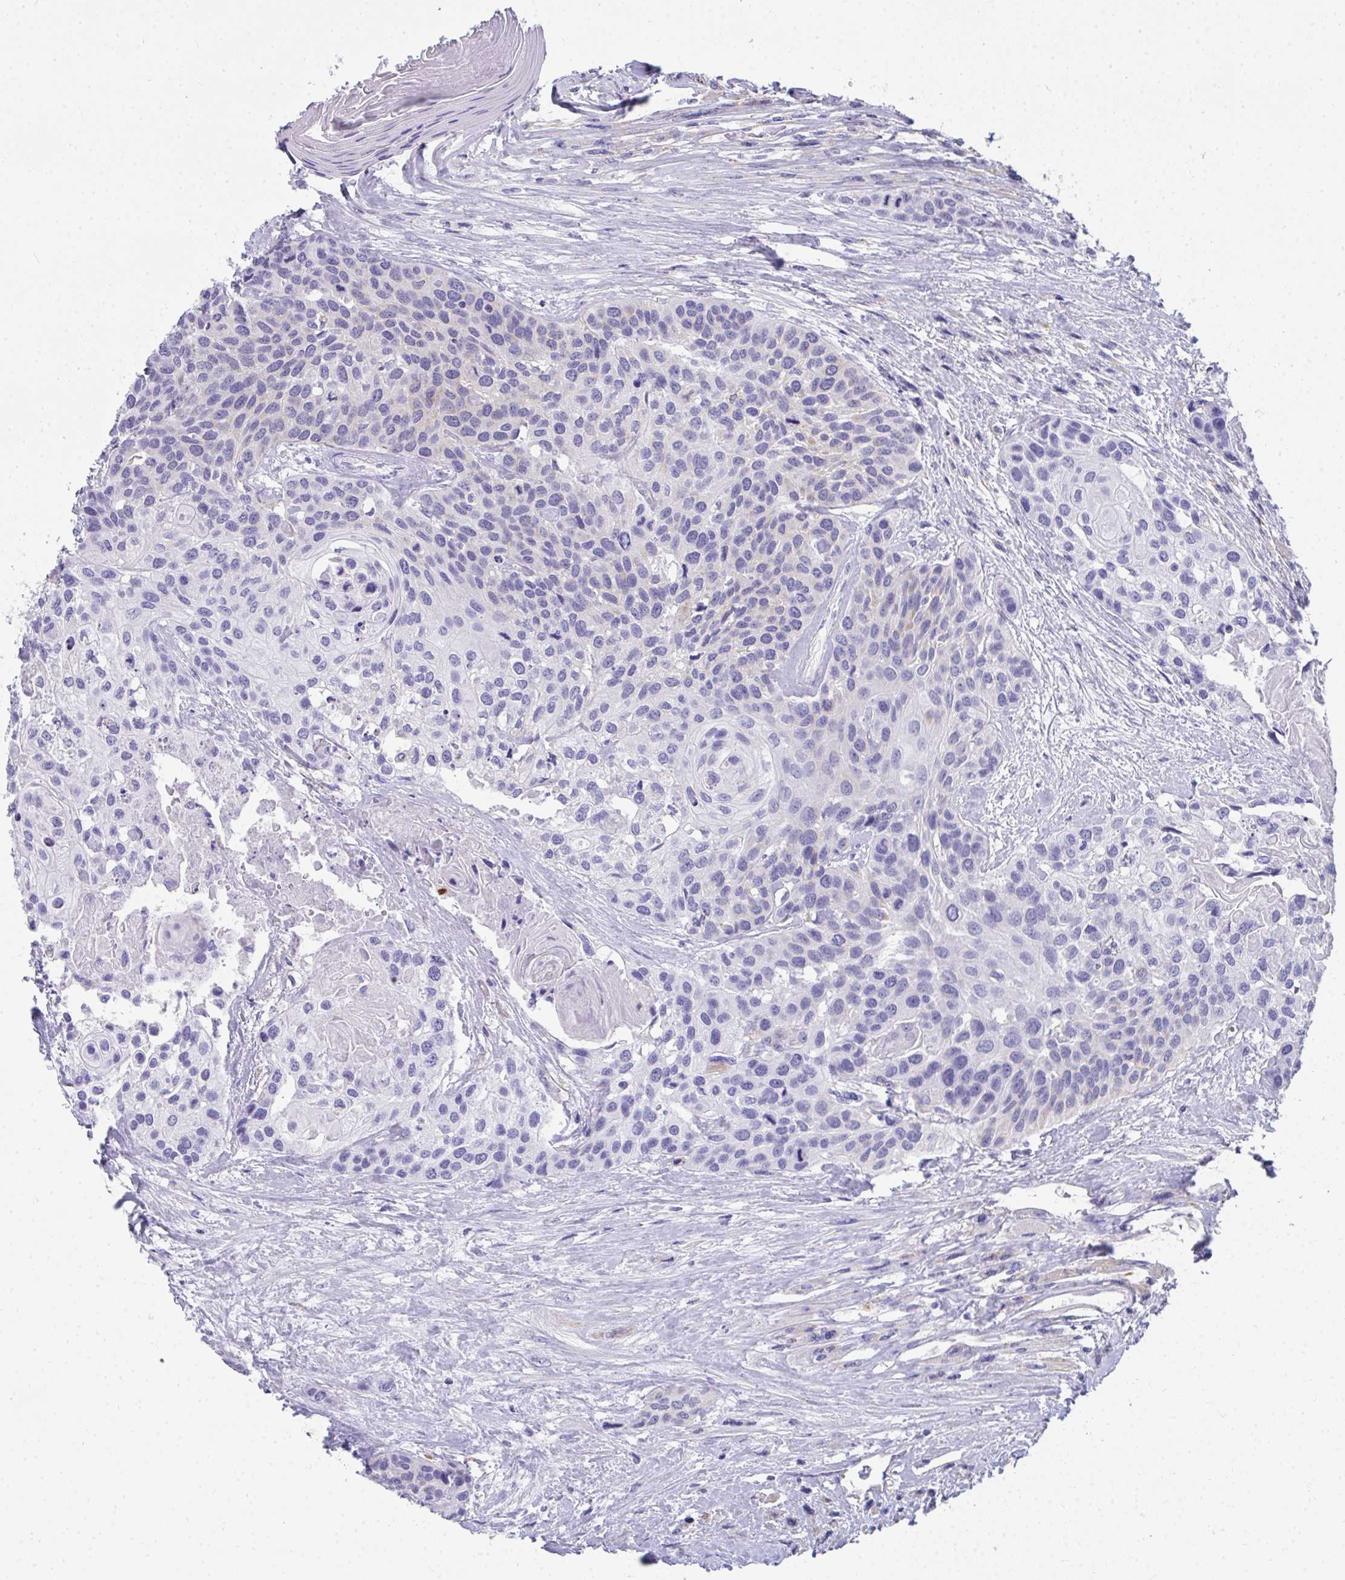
{"staining": {"intensity": "negative", "quantity": "none", "location": "none"}, "tissue": "head and neck cancer", "cell_type": "Tumor cells", "image_type": "cancer", "snomed": [{"axis": "morphology", "description": "Squamous cell carcinoma, NOS"}, {"axis": "topography", "description": "Head-Neck"}], "caption": "Immunohistochemistry (IHC) photomicrograph of neoplastic tissue: human head and neck squamous cell carcinoma stained with DAB (3,3'-diaminobenzidine) shows no significant protein staining in tumor cells.", "gene": "COA5", "patient": {"sex": "female", "age": 50}}